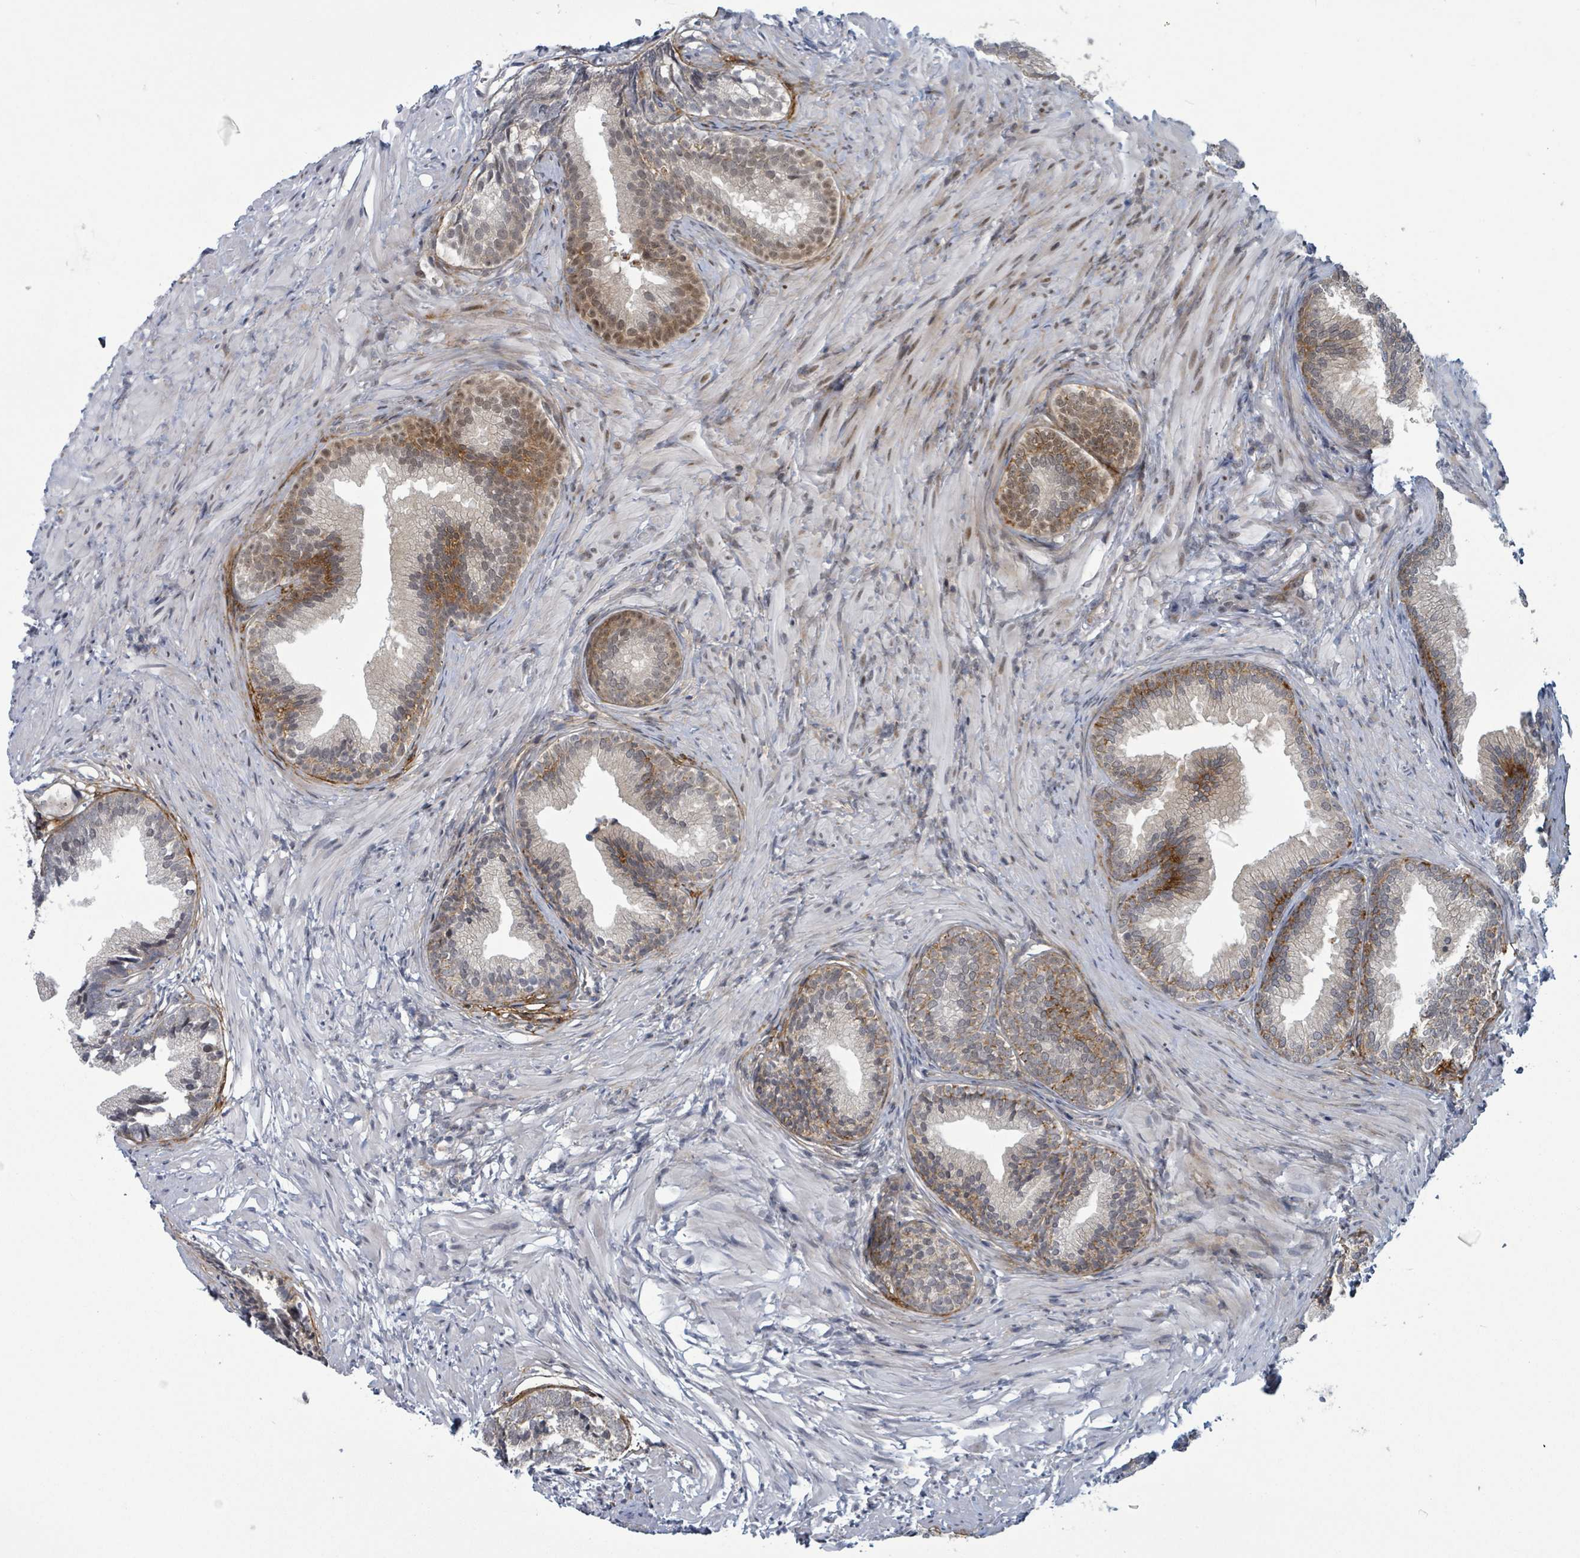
{"staining": {"intensity": "moderate", "quantity": ">75%", "location": "cytoplasmic/membranous,nuclear"}, "tissue": "prostate", "cell_type": "Glandular cells", "image_type": "normal", "snomed": [{"axis": "morphology", "description": "Normal tissue, NOS"}, {"axis": "topography", "description": "Prostate"}], "caption": "An immunohistochemistry micrograph of unremarkable tissue is shown. Protein staining in brown shows moderate cytoplasmic/membranous,nuclear positivity in prostate within glandular cells.", "gene": "GTF3C1", "patient": {"sex": "male", "age": 76}}